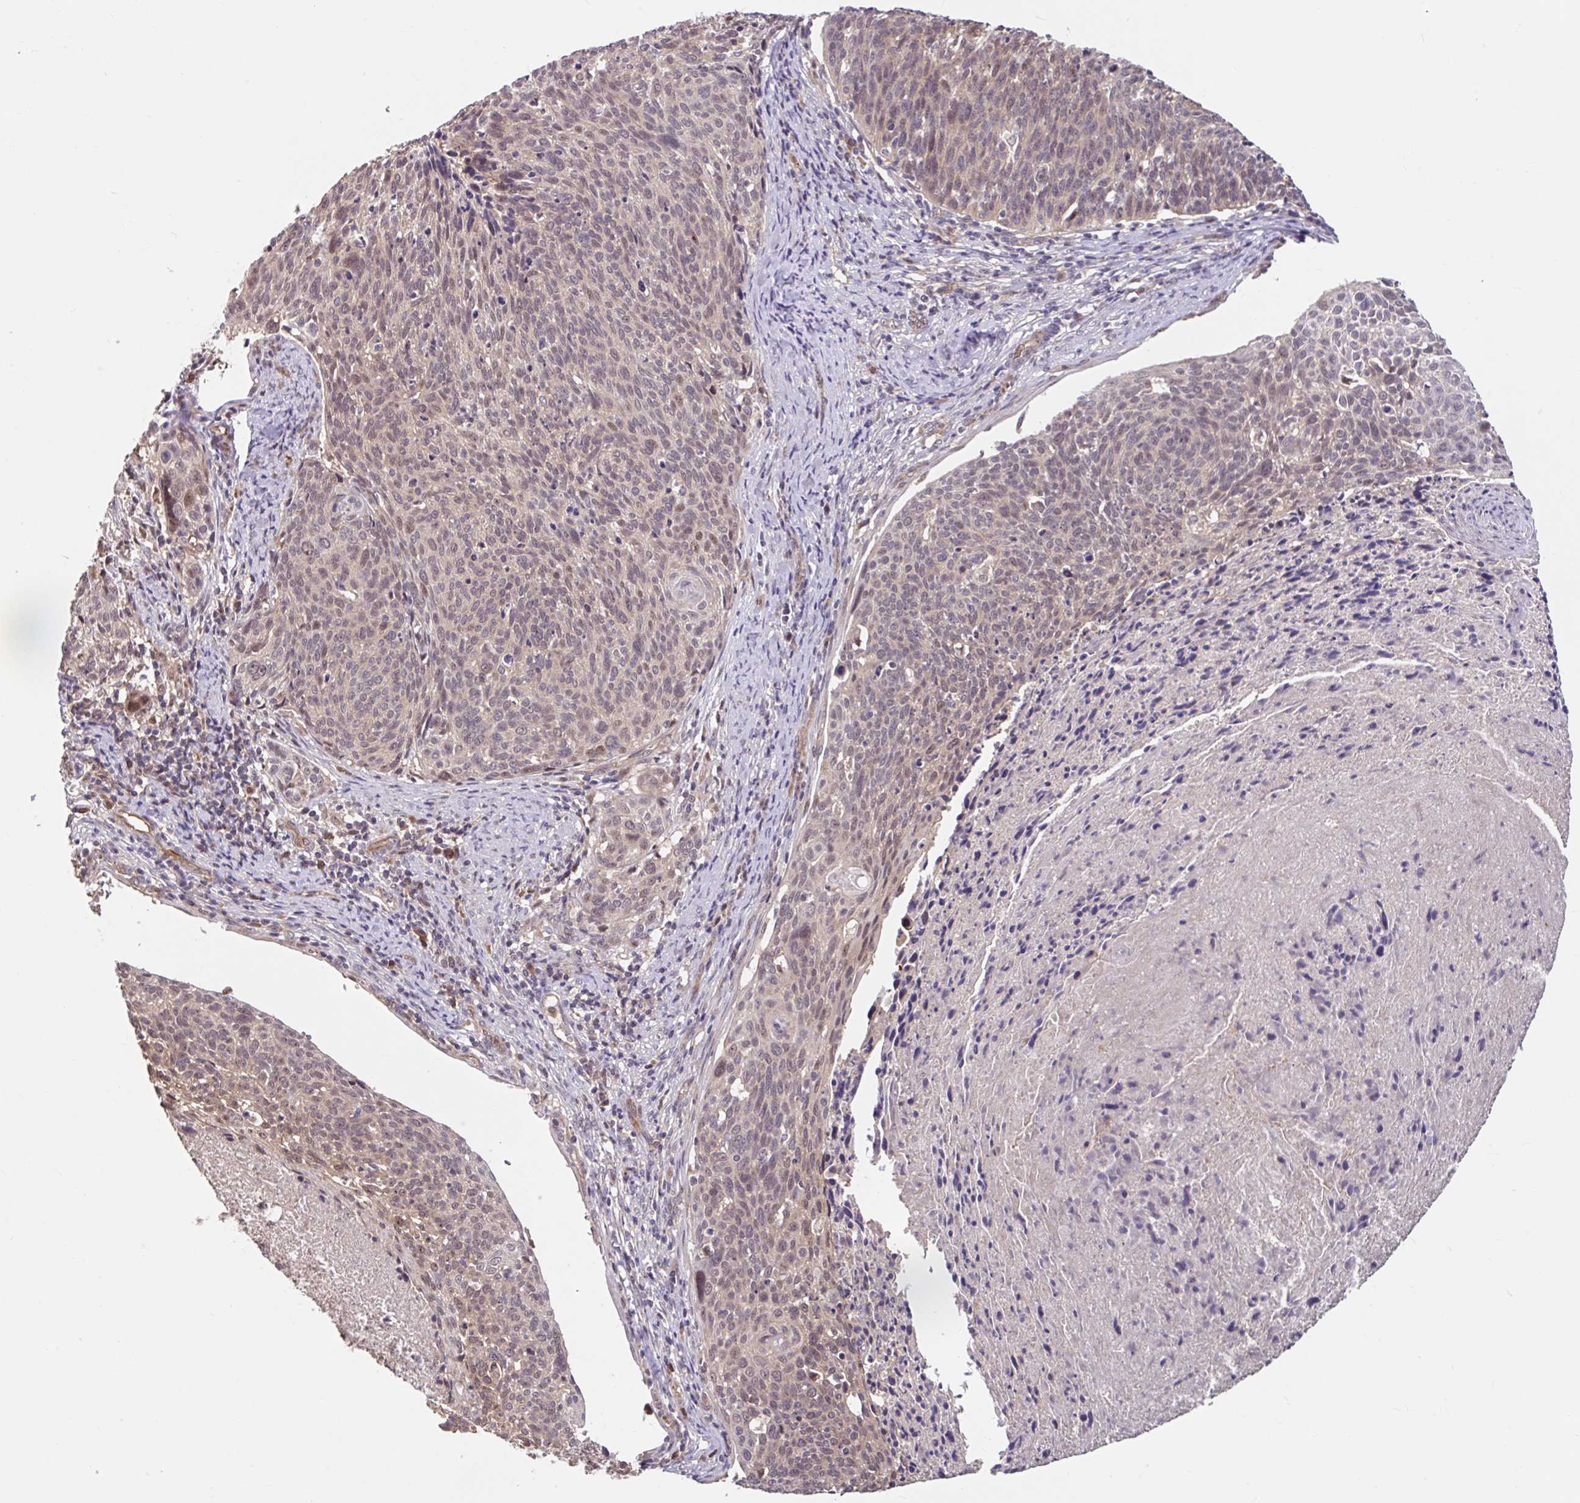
{"staining": {"intensity": "weak", "quantity": "<25%", "location": "nuclear"}, "tissue": "cervical cancer", "cell_type": "Tumor cells", "image_type": "cancer", "snomed": [{"axis": "morphology", "description": "Squamous cell carcinoma, NOS"}, {"axis": "topography", "description": "Cervix"}], "caption": "A high-resolution image shows immunohistochemistry (IHC) staining of cervical cancer, which displays no significant expression in tumor cells.", "gene": "STYXL1", "patient": {"sex": "female", "age": 49}}